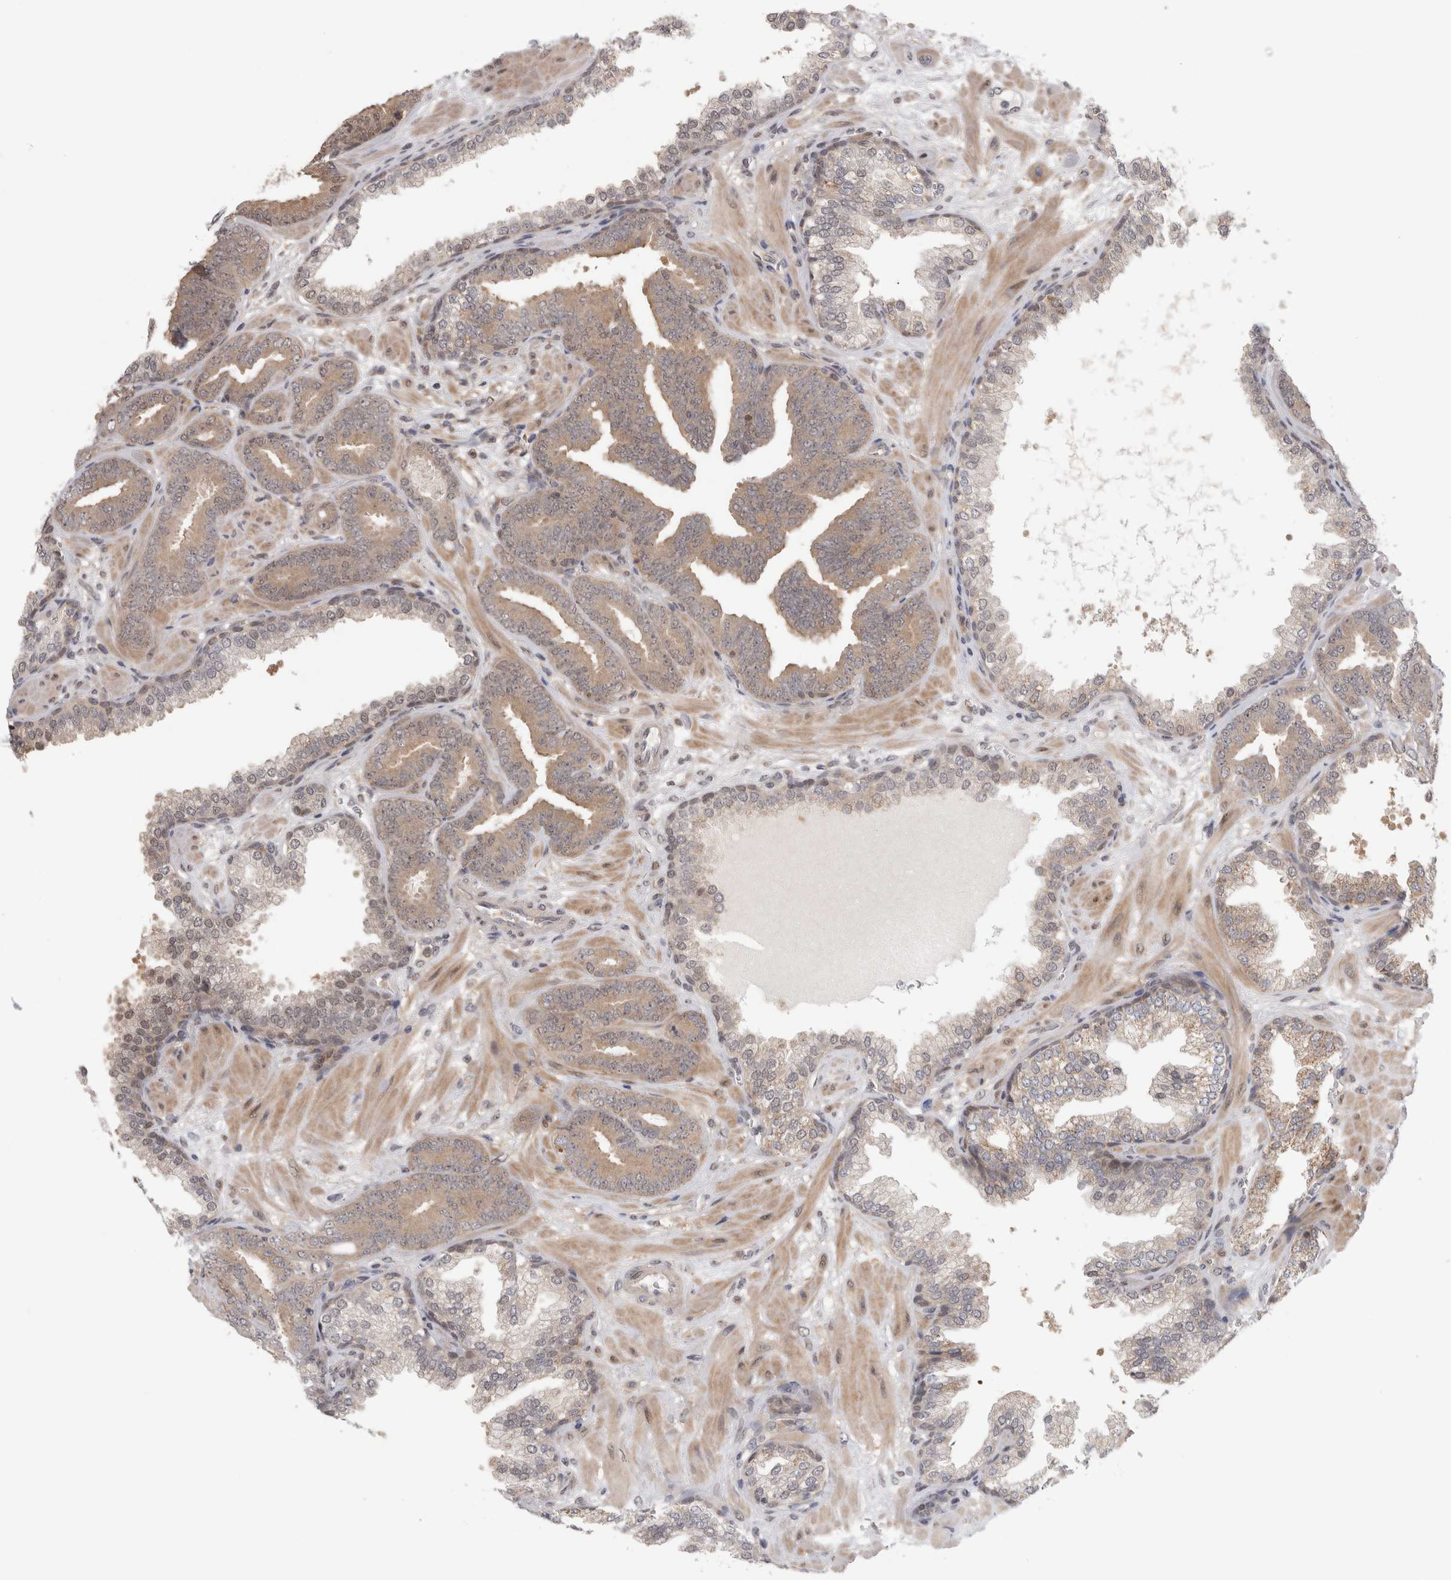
{"staining": {"intensity": "weak", "quantity": "25%-75%", "location": "nuclear"}, "tissue": "prostate cancer", "cell_type": "Tumor cells", "image_type": "cancer", "snomed": [{"axis": "morphology", "description": "Adenocarcinoma, Low grade"}, {"axis": "topography", "description": "Prostate"}], "caption": "The immunohistochemical stain highlights weak nuclear positivity in tumor cells of prostate cancer tissue.", "gene": "PIGP", "patient": {"sex": "male", "age": 62}}